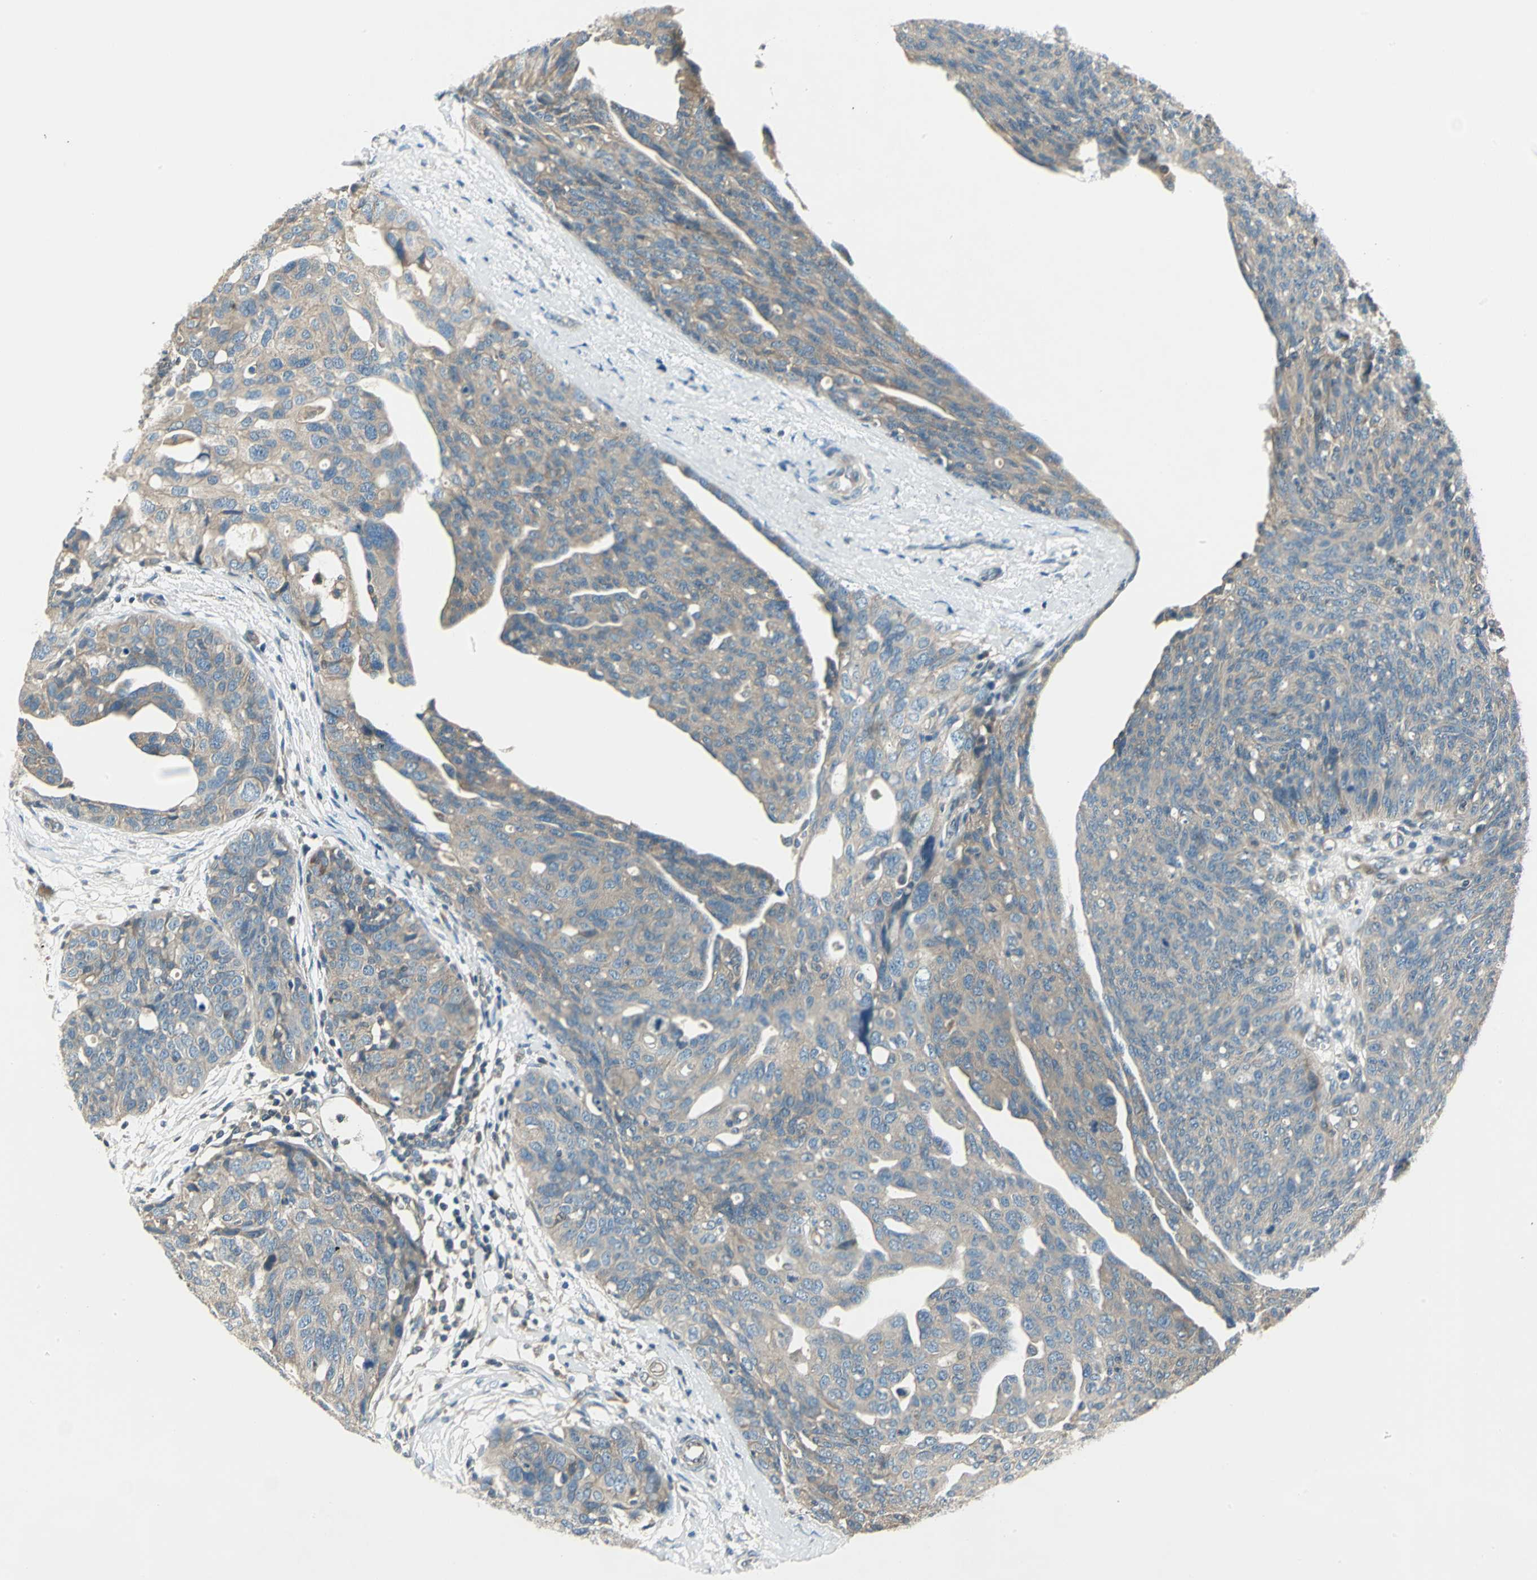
{"staining": {"intensity": "moderate", "quantity": ">75%", "location": "cytoplasmic/membranous"}, "tissue": "ovarian cancer", "cell_type": "Tumor cells", "image_type": "cancer", "snomed": [{"axis": "morphology", "description": "Carcinoma, endometroid"}, {"axis": "topography", "description": "Ovary"}], "caption": "The immunohistochemical stain labels moderate cytoplasmic/membranous staining in tumor cells of ovarian cancer (endometroid carcinoma) tissue. (IHC, brightfield microscopy, high magnification).", "gene": "PRKAA1", "patient": {"sex": "female", "age": 60}}